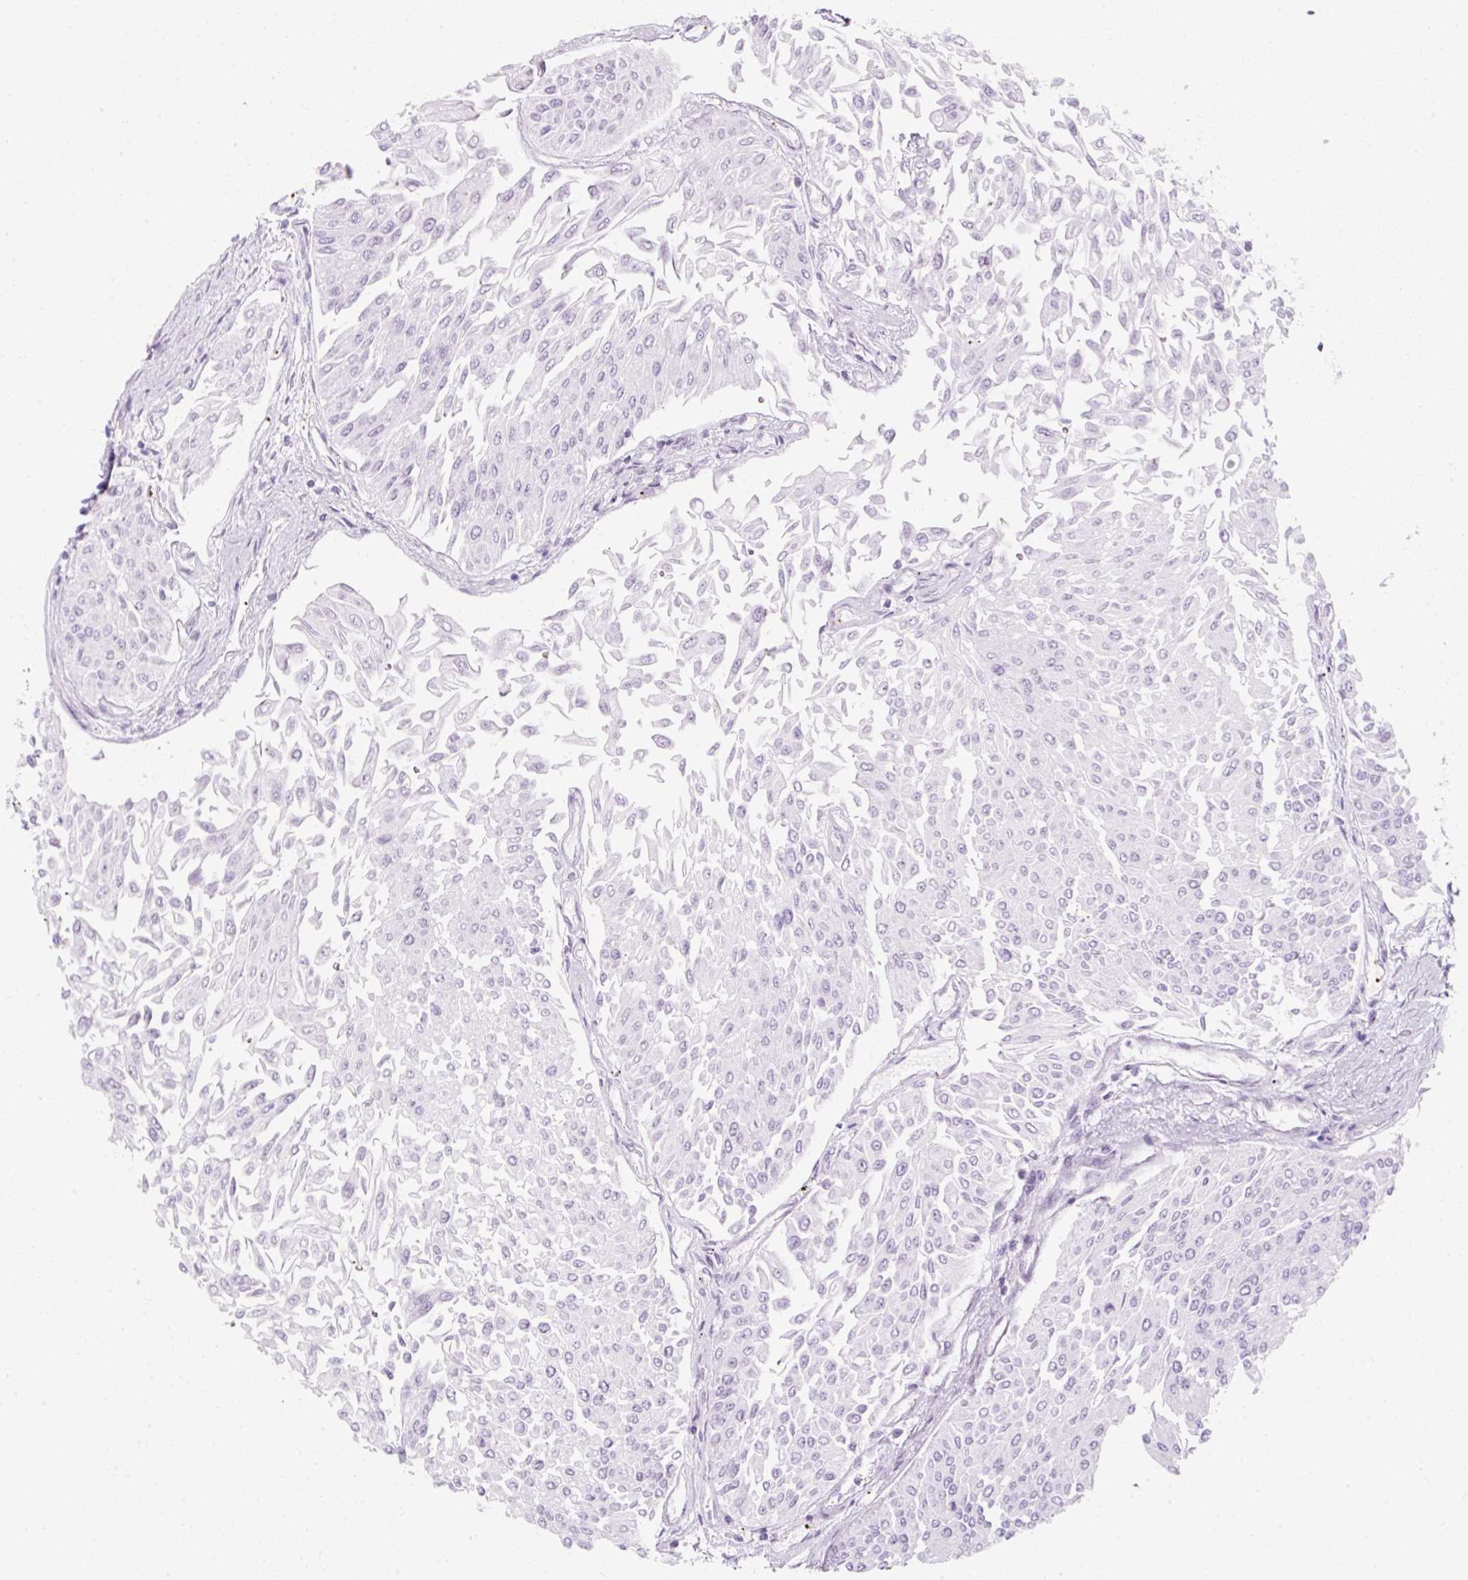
{"staining": {"intensity": "negative", "quantity": "none", "location": "none"}, "tissue": "urothelial cancer", "cell_type": "Tumor cells", "image_type": "cancer", "snomed": [{"axis": "morphology", "description": "Urothelial carcinoma, Low grade"}, {"axis": "topography", "description": "Urinary bladder"}], "caption": "An IHC micrograph of urothelial carcinoma (low-grade) is shown. There is no staining in tumor cells of urothelial carcinoma (low-grade).", "gene": "PF4V1", "patient": {"sex": "male", "age": 67}}